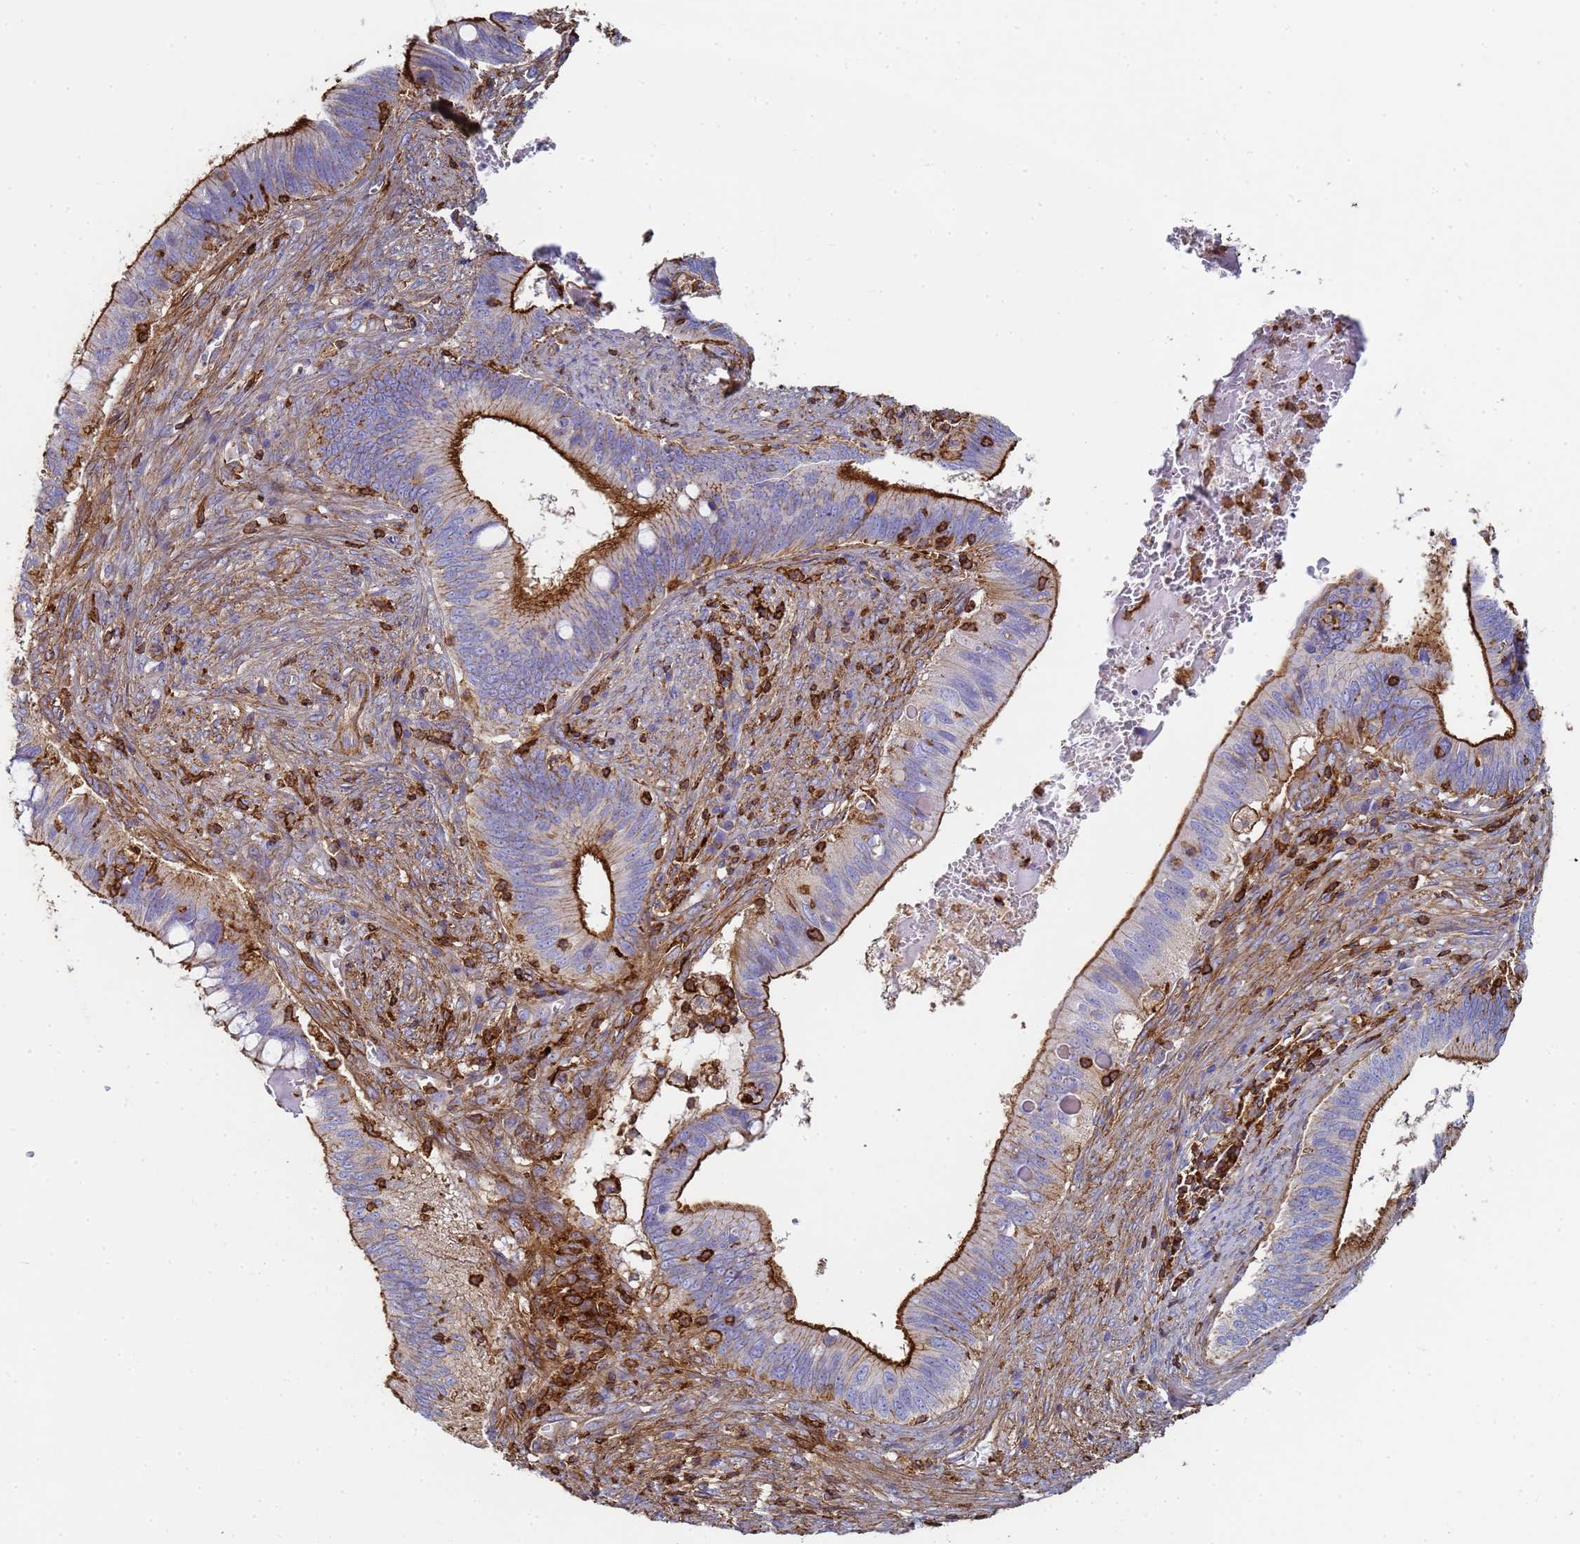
{"staining": {"intensity": "strong", "quantity": ">75%", "location": "cytoplasmic/membranous"}, "tissue": "cervical cancer", "cell_type": "Tumor cells", "image_type": "cancer", "snomed": [{"axis": "morphology", "description": "Adenocarcinoma, NOS"}, {"axis": "topography", "description": "Cervix"}], "caption": "IHC staining of adenocarcinoma (cervical), which displays high levels of strong cytoplasmic/membranous expression in about >75% of tumor cells indicating strong cytoplasmic/membranous protein positivity. The staining was performed using DAB (brown) for protein detection and nuclei were counterstained in hematoxylin (blue).", "gene": "ACTB", "patient": {"sex": "female", "age": 42}}